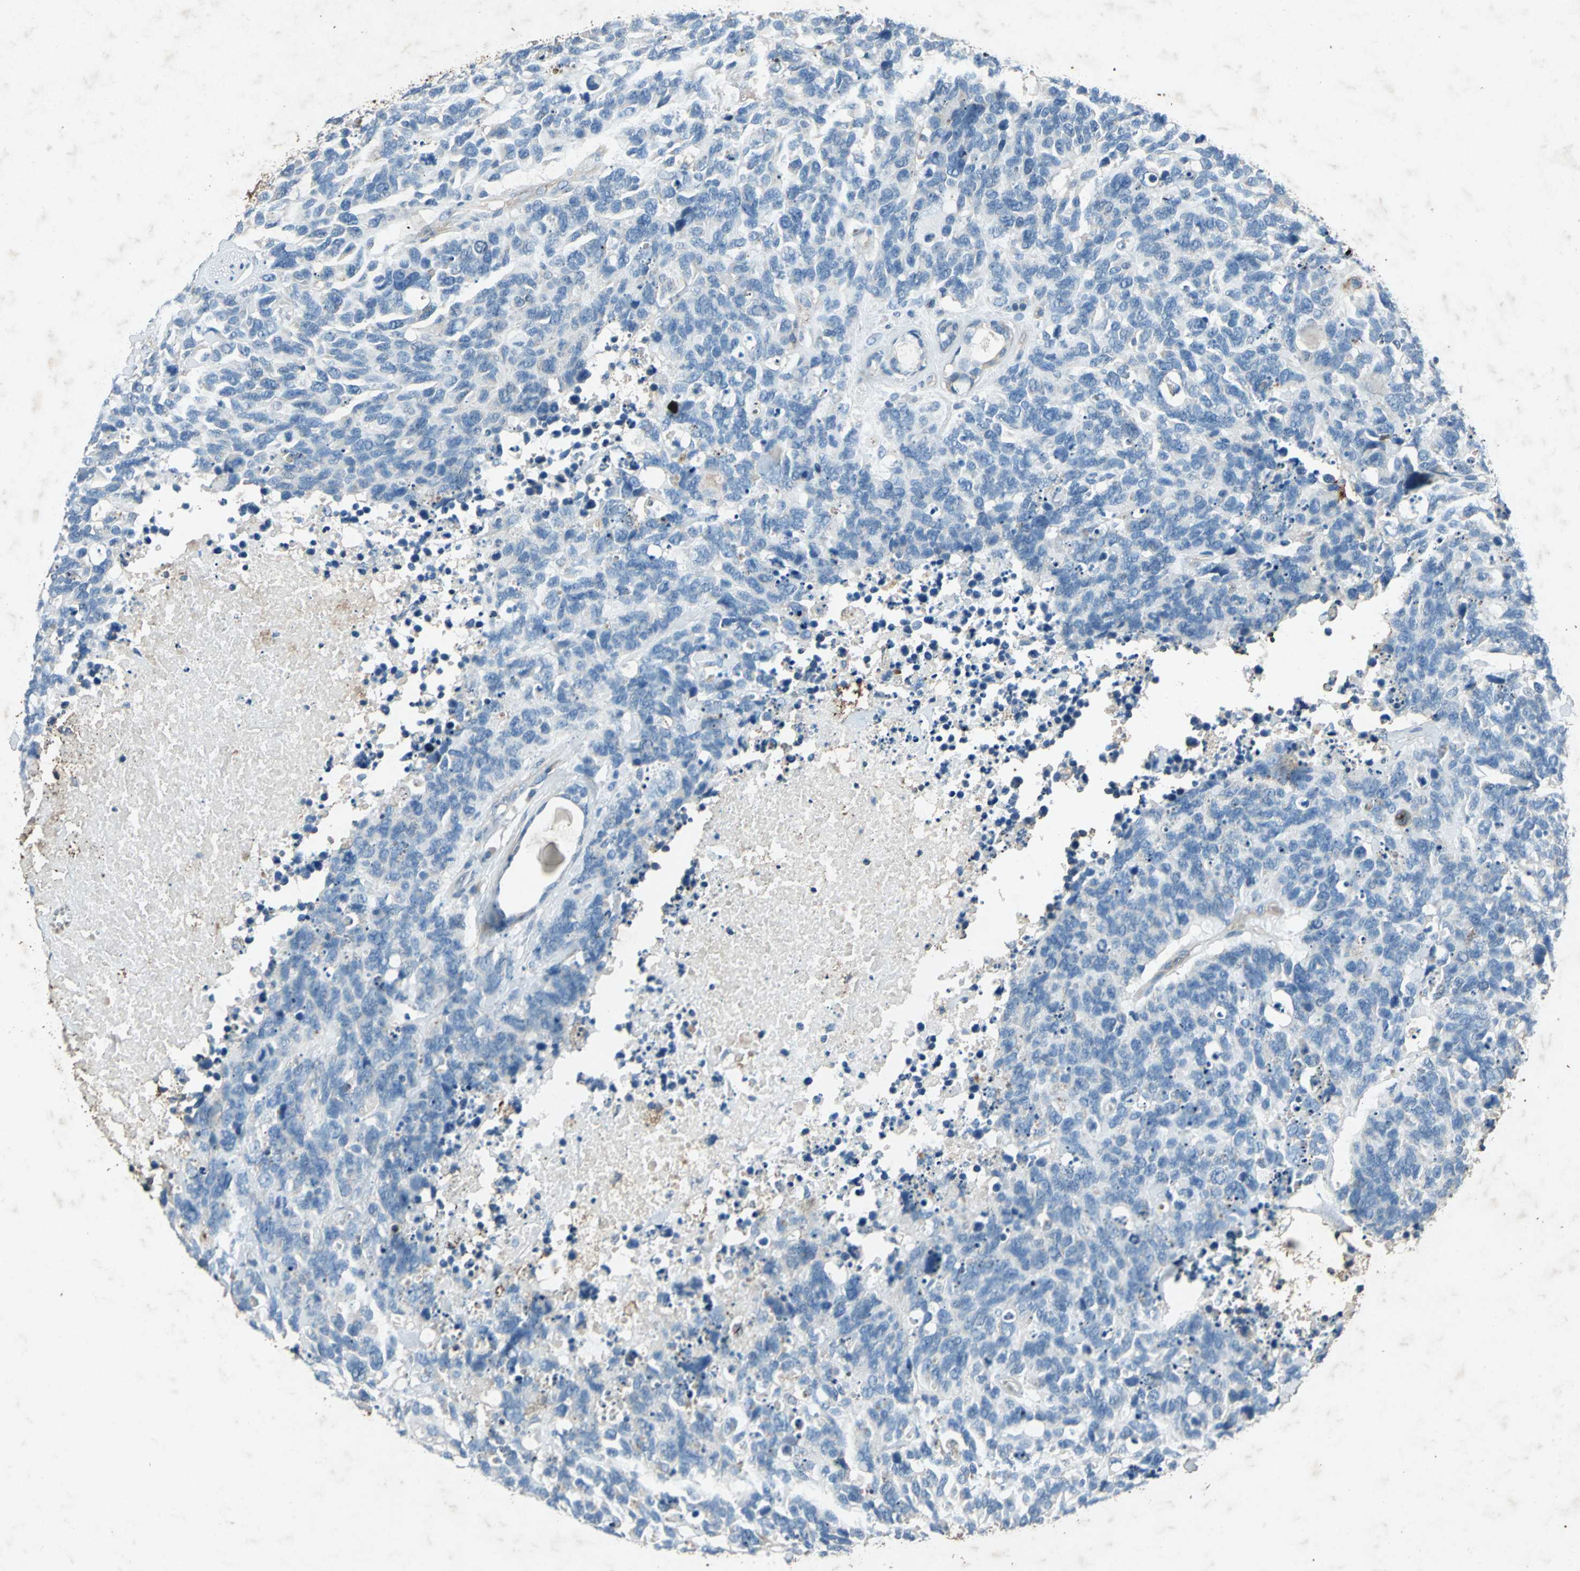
{"staining": {"intensity": "negative", "quantity": "none", "location": "none"}, "tissue": "lung cancer", "cell_type": "Tumor cells", "image_type": "cancer", "snomed": [{"axis": "morphology", "description": "Neoplasm, malignant, NOS"}, {"axis": "topography", "description": "Lung"}], "caption": "DAB (3,3'-diaminobenzidine) immunohistochemical staining of lung cancer exhibits no significant staining in tumor cells.", "gene": "CCR6", "patient": {"sex": "female", "age": 58}}